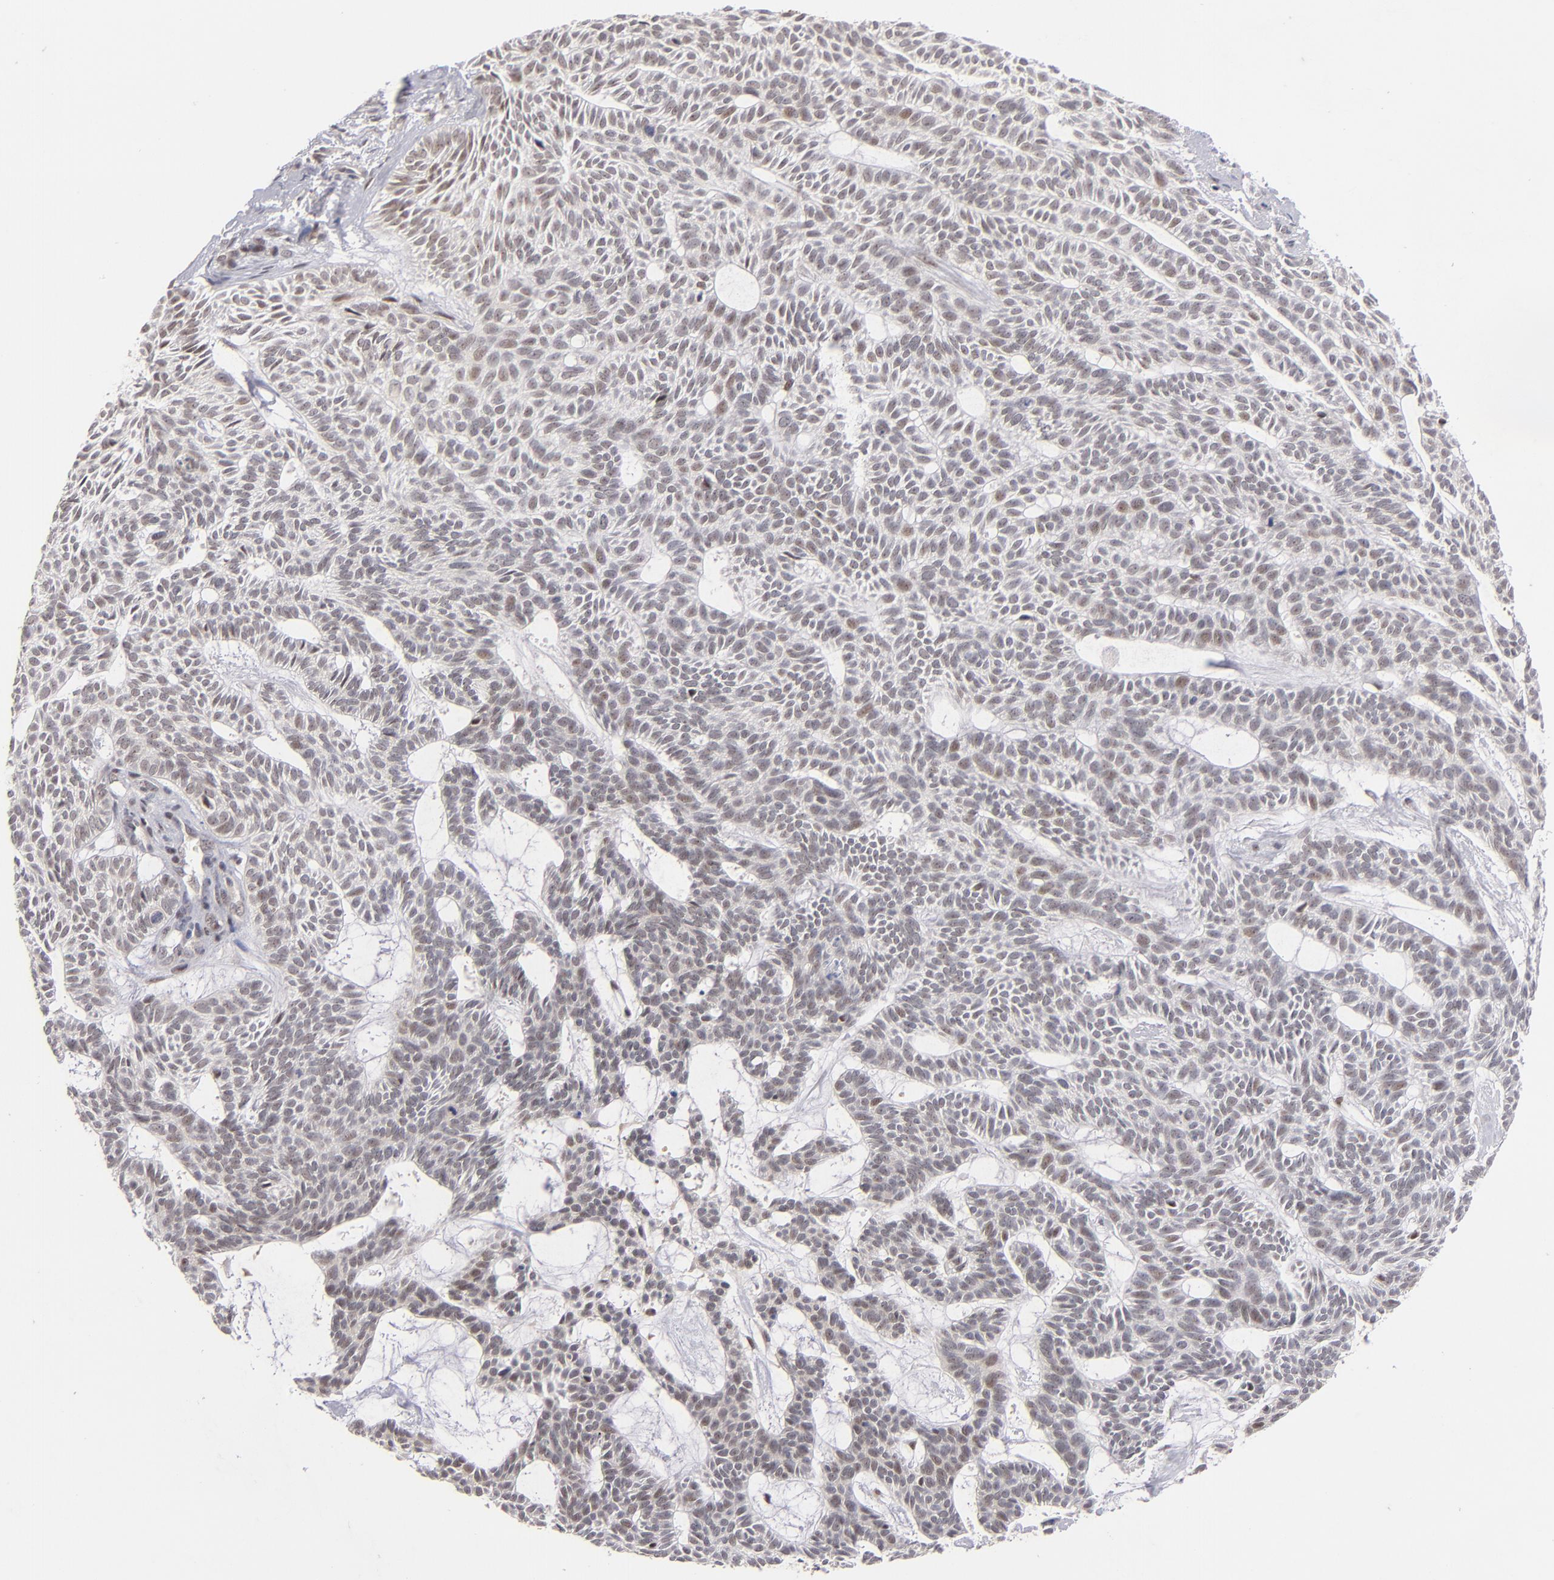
{"staining": {"intensity": "negative", "quantity": "none", "location": "none"}, "tissue": "skin cancer", "cell_type": "Tumor cells", "image_type": "cancer", "snomed": [{"axis": "morphology", "description": "Basal cell carcinoma"}, {"axis": "topography", "description": "Skin"}], "caption": "The IHC photomicrograph has no significant expression in tumor cells of basal cell carcinoma (skin) tissue.", "gene": "PCNX4", "patient": {"sex": "male", "age": 75}}